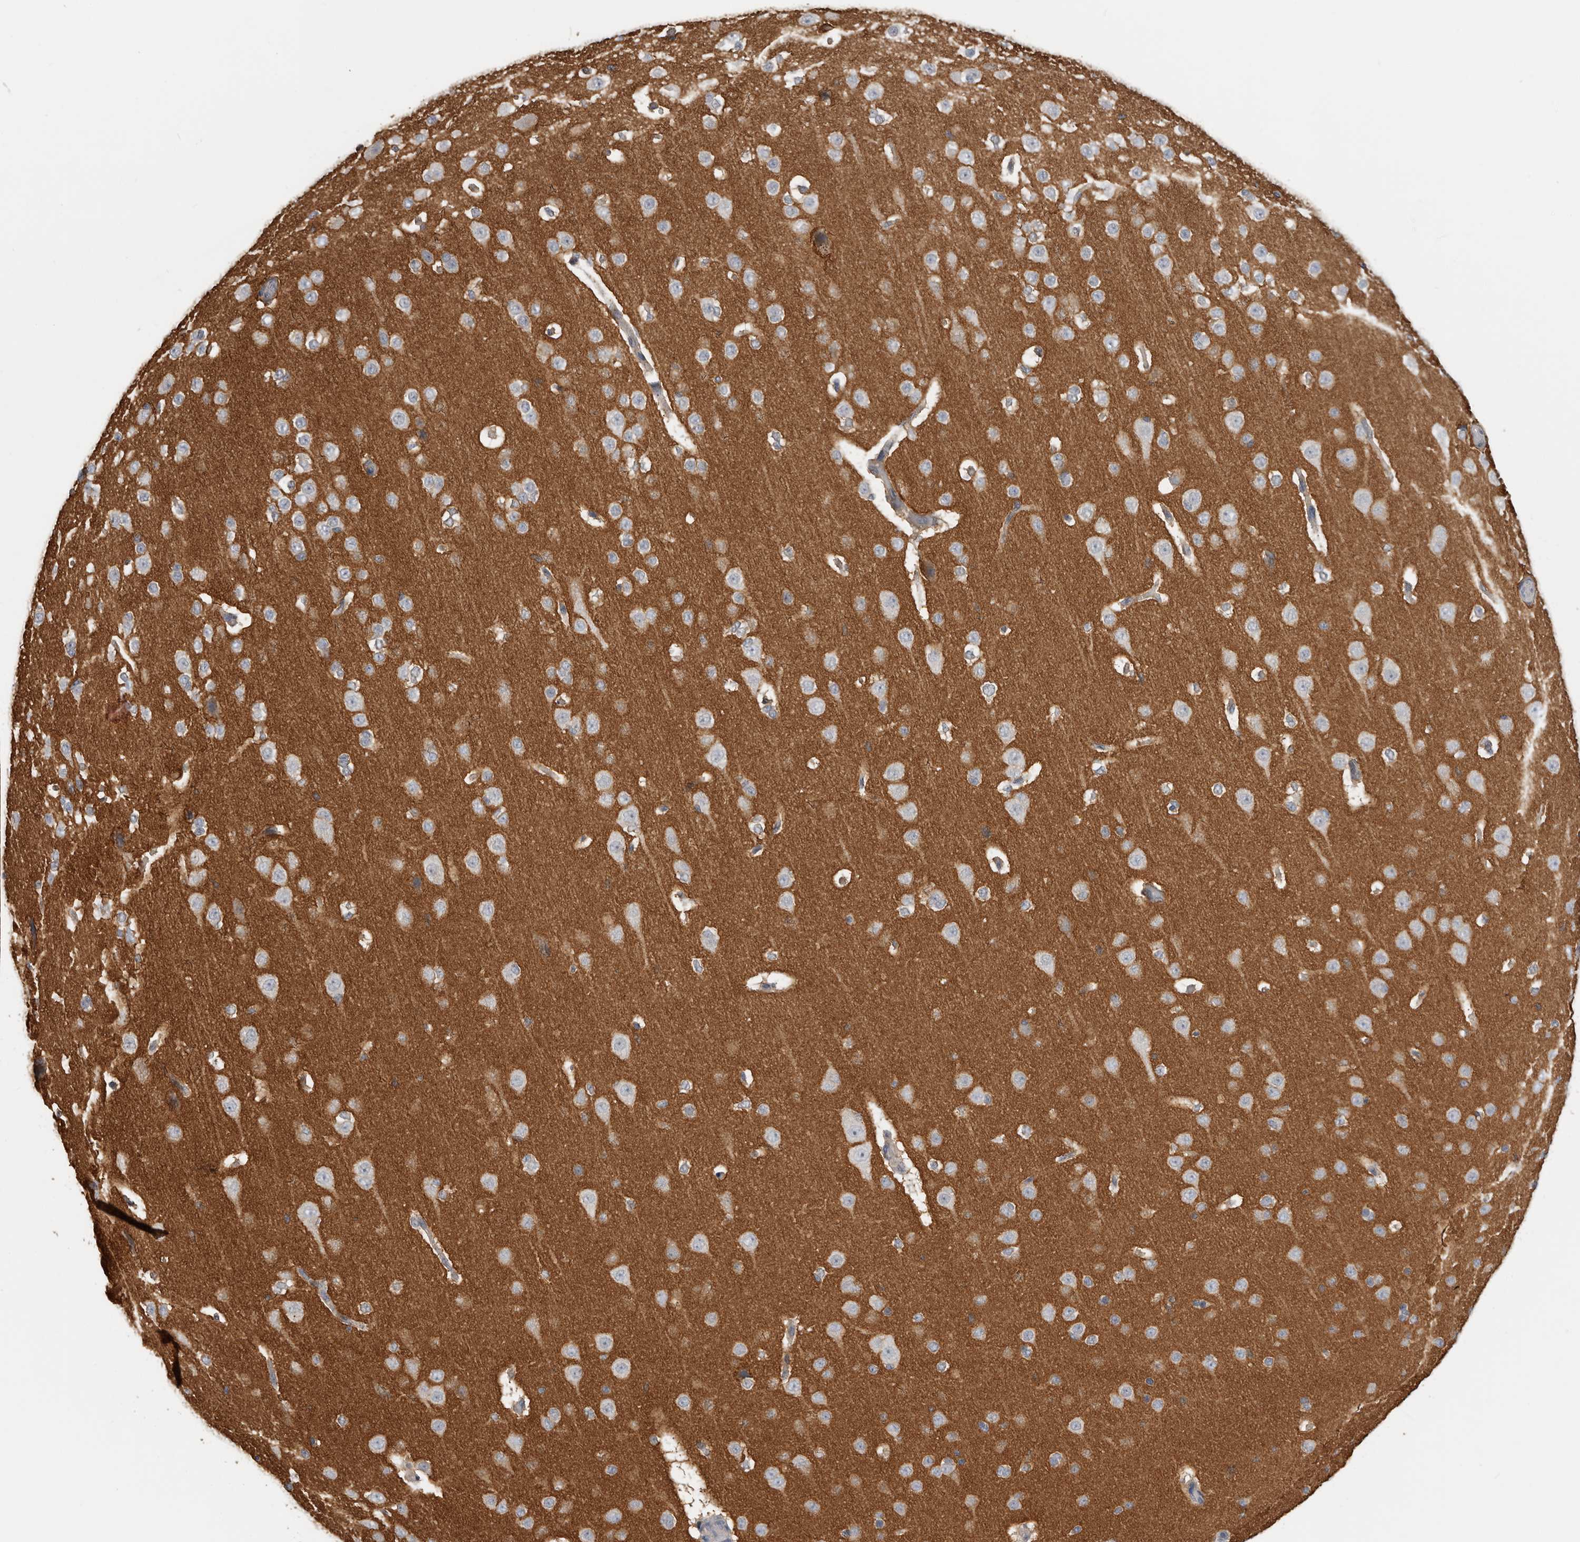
{"staining": {"intensity": "negative", "quantity": "none", "location": "none"}, "tissue": "cerebral cortex", "cell_type": "Endothelial cells", "image_type": "normal", "snomed": [{"axis": "morphology", "description": "Normal tissue, NOS"}, {"axis": "morphology", "description": "Developmental malformation"}, {"axis": "topography", "description": "Cerebral cortex"}], "caption": "Immunohistochemical staining of normal human cerebral cortex displays no significant positivity in endothelial cells. (Stains: DAB (3,3'-diaminobenzidine) immunohistochemistry with hematoxylin counter stain, Microscopy: brightfield microscopy at high magnification).", "gene": "WDTC1", "patient": {"sex": "female", "age": 30}}